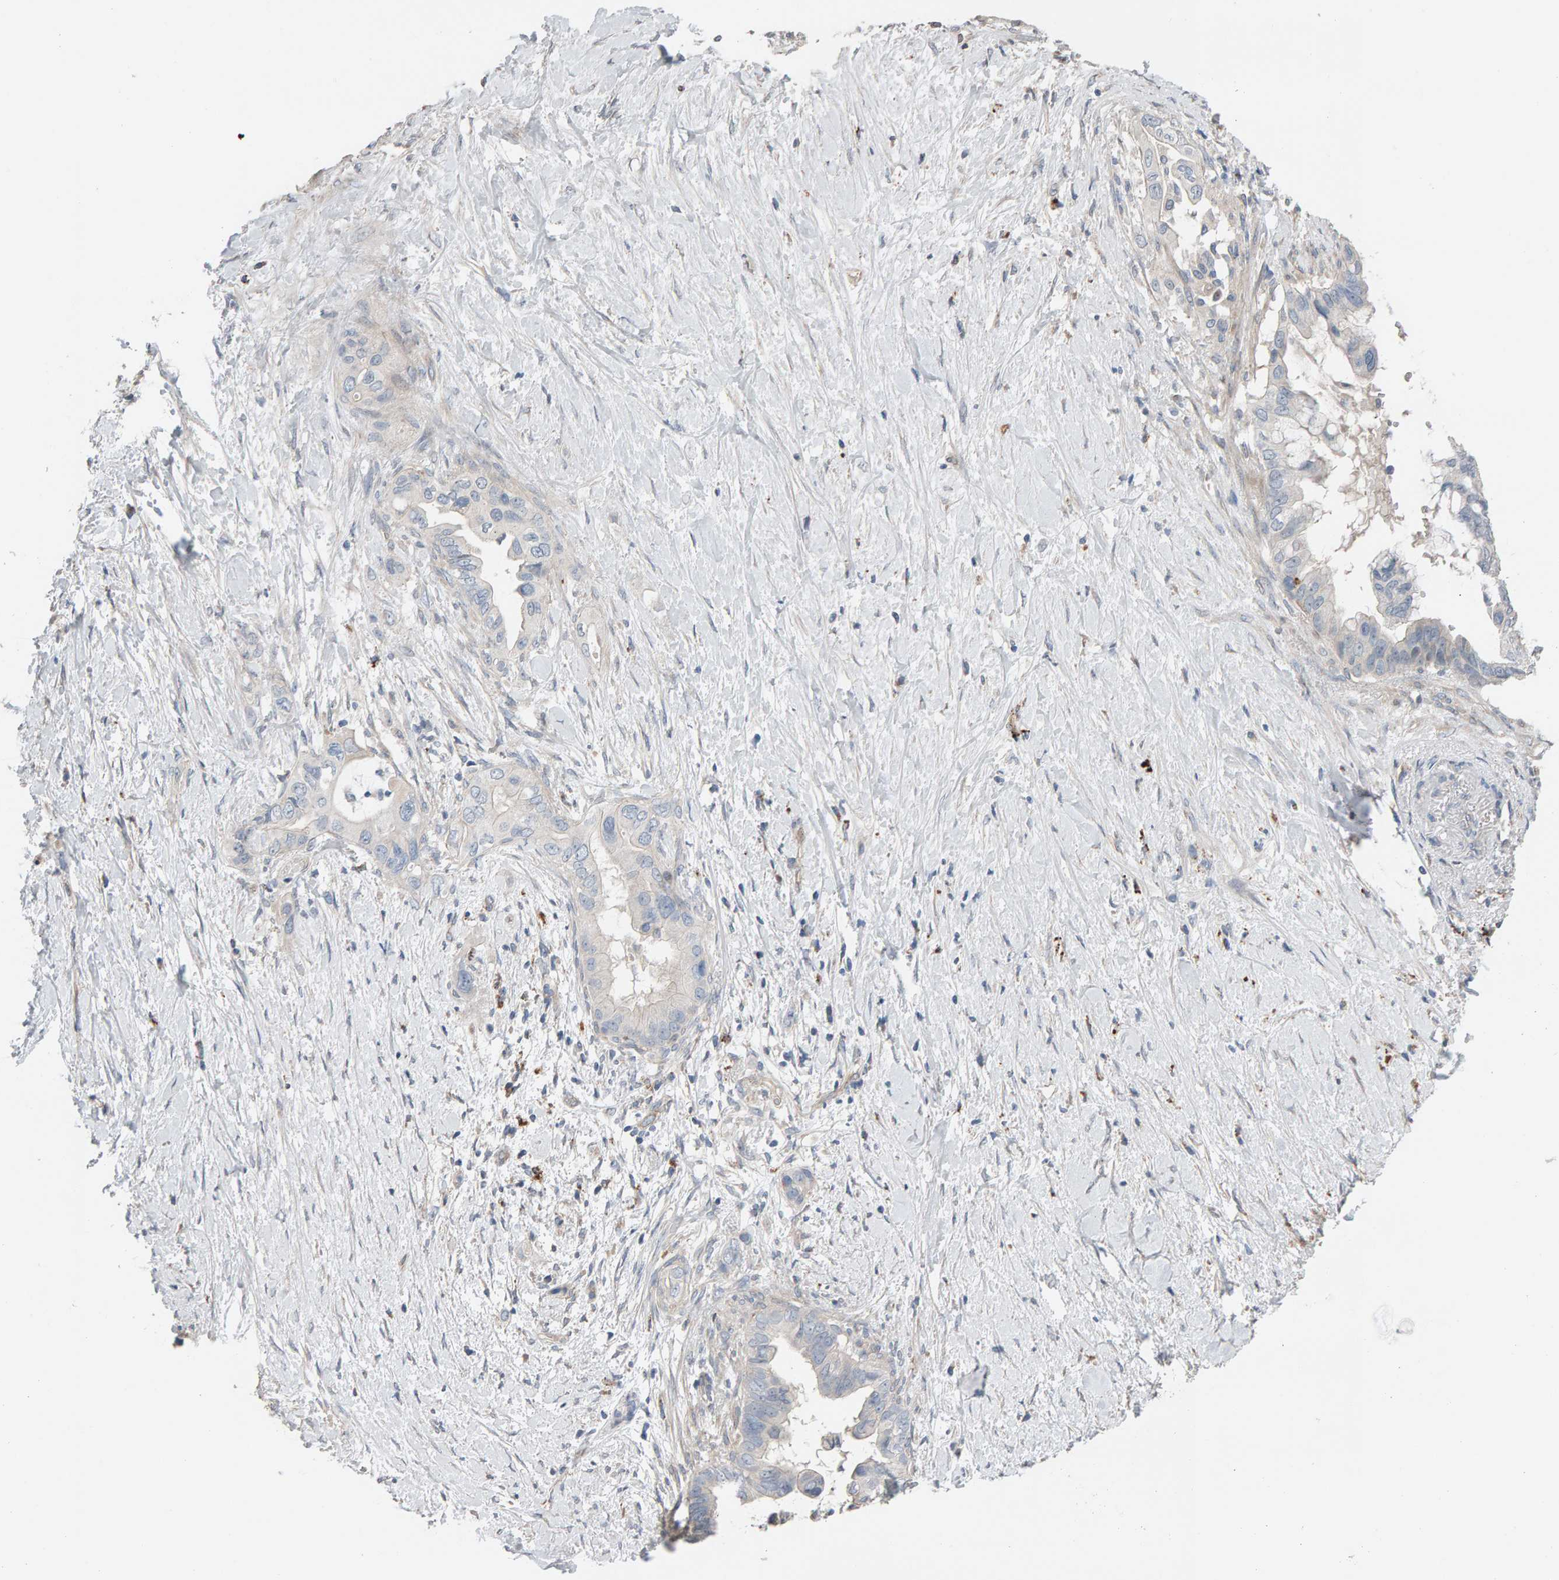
{"staining": {"intensity": "negative", "quantity": "none", "location": "none"}, "tissue": "pancreatic cancer", "cell_type": "Tumor cells", "image_type": "cancer", "snomed": [{"axis": "morphology", "description": "Adenocarcinoma, NOS"}, {"axis": "topography", "description": "Pancreas"}], "caption": "A high-resolution histopathology image shows immunohistochemistry (IHC) staining of pancreatic adenocarcinoma, which displays no significant expression in tumor cells. The staining is performed using DAB (3,3'-diaminobenzidine) brown chromogen with nuclei counter-stained in using hematoxylin.", "gene": "IPPK", "patient": {"sex": "female", "age": 56}}